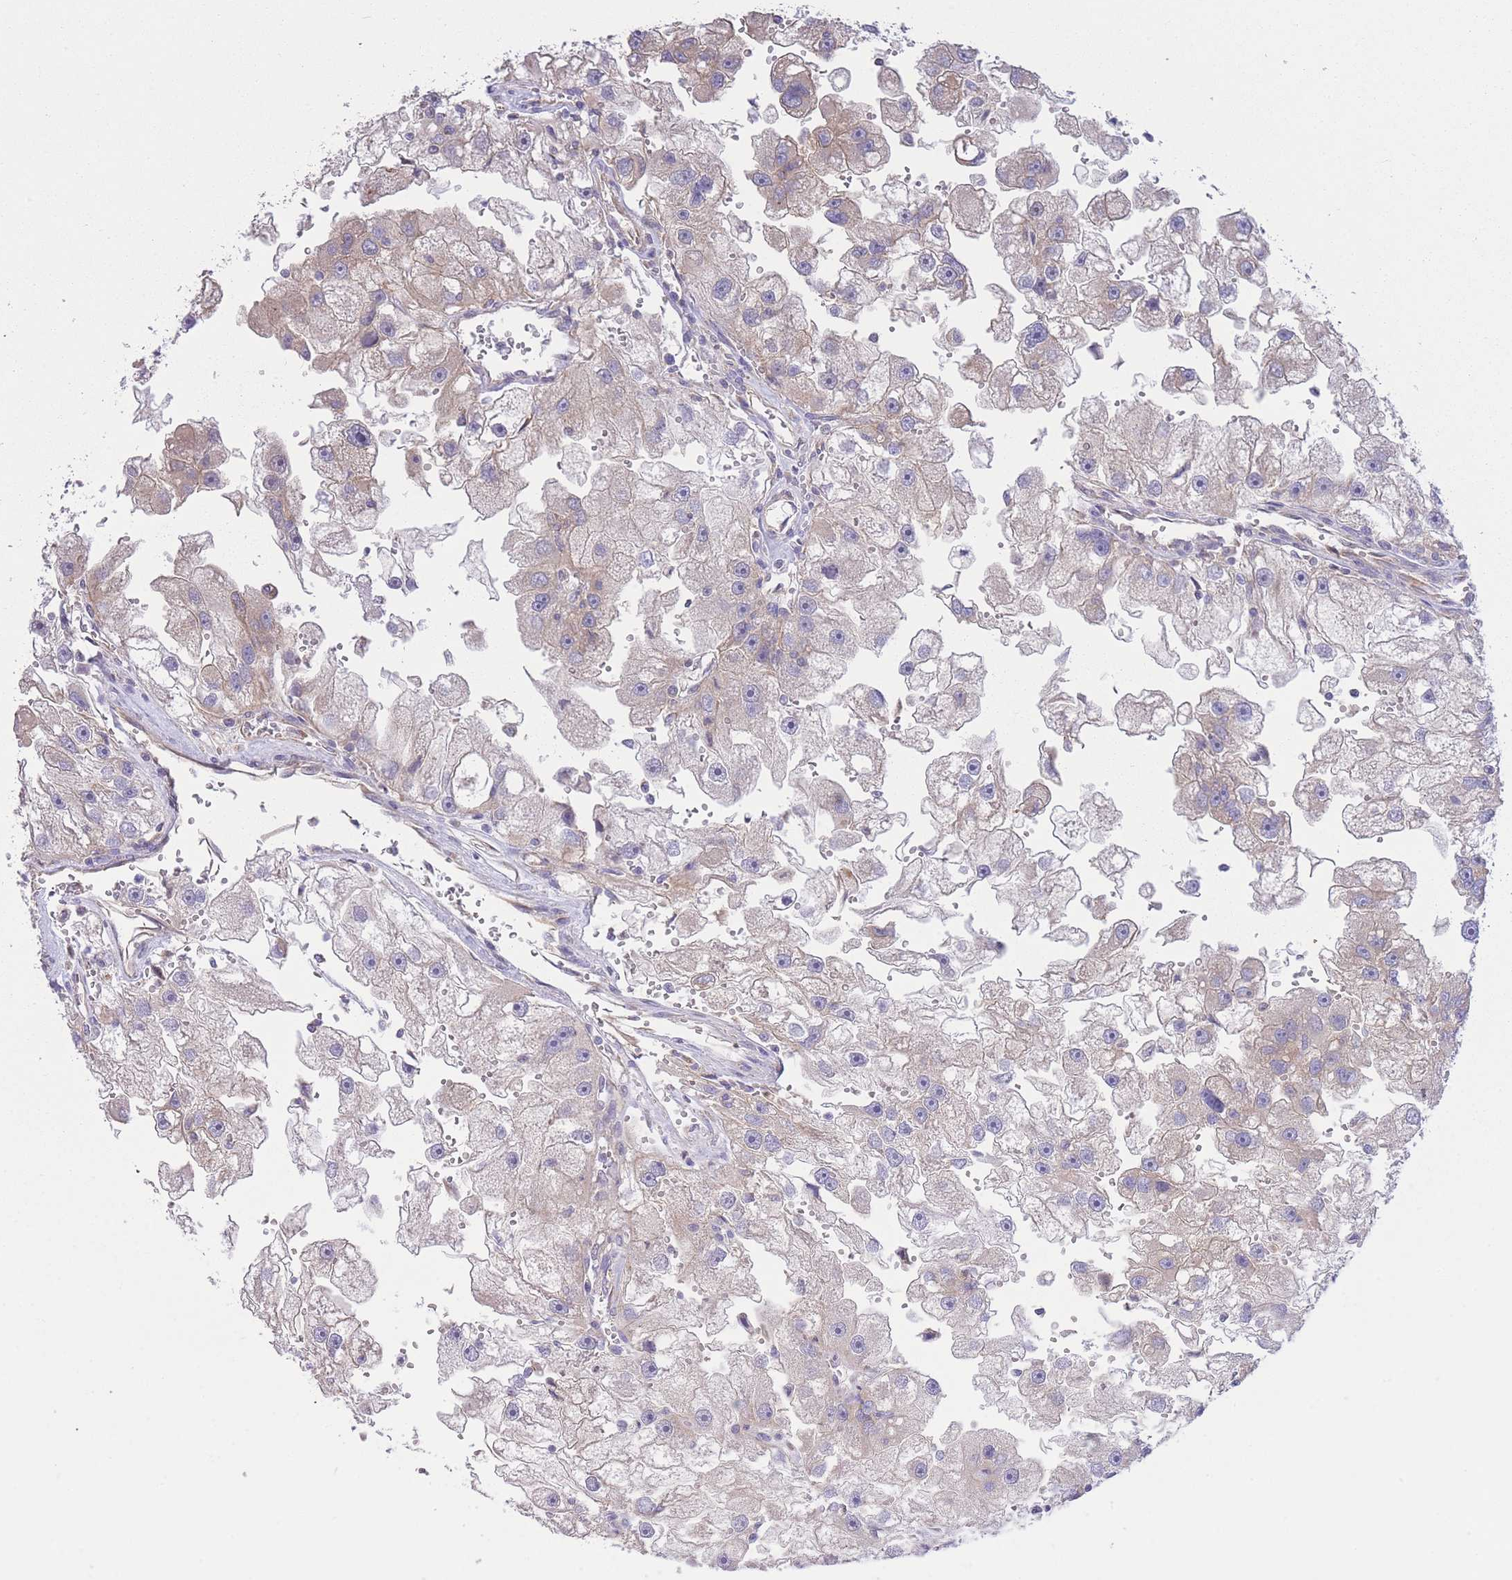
{"staining": {"intensity": "weak", "quantity": "<25%", "location": "cytoplasmic/membranous"}, "tissue": "renal cancer", "cell_type": "Tumor cells", "image_type": "cancer", "snomed": [{"axis": "morphology", "description": "Adenocarcinoma, NOS"}, {"axis": "topography", "description": "Kidney"}], "caption": "There is no significant staining in tumor cells of renal cancer. (DAB immunohistochemistry visualized using brightfield microscopy, high magnification).", "gene": "CTBP1", "patient": {"sex": "male", "age": 63}}